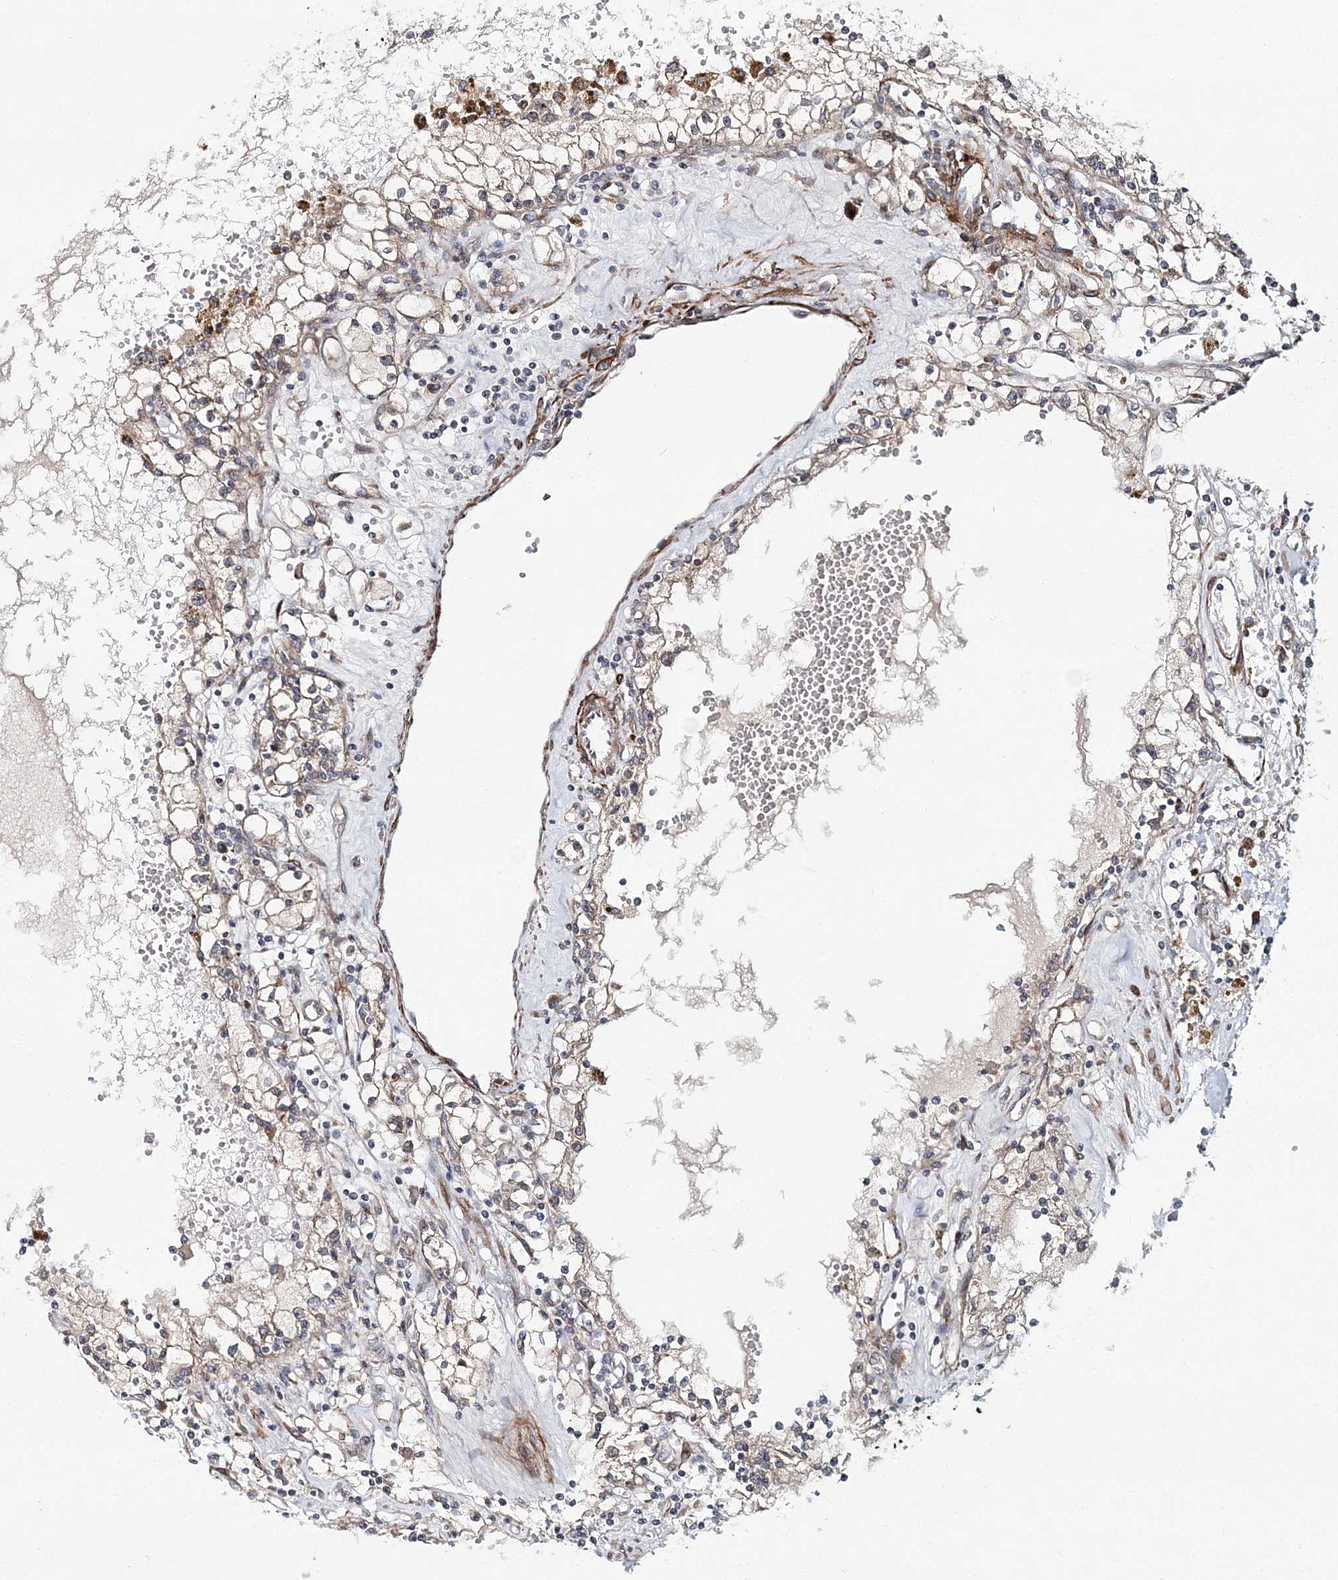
{"staining": {"intensity": "negative", "quantity": "none", "location": "none"}, "tissue": "renal cancer", "cell_type": "Tumor cells", "image_type": "cancer", "snomed": [{"axis": "morphology", "description": "Adenocarcinoma, NOS"}, {"axis": "topography", "description": "Kidney"}], "caption": "Immunohistochemistry (IHC) of human renal cancer shows no staining in tumor cells.", "gene": "NBAS", "patient": {"sex": "male", "age": 56}}